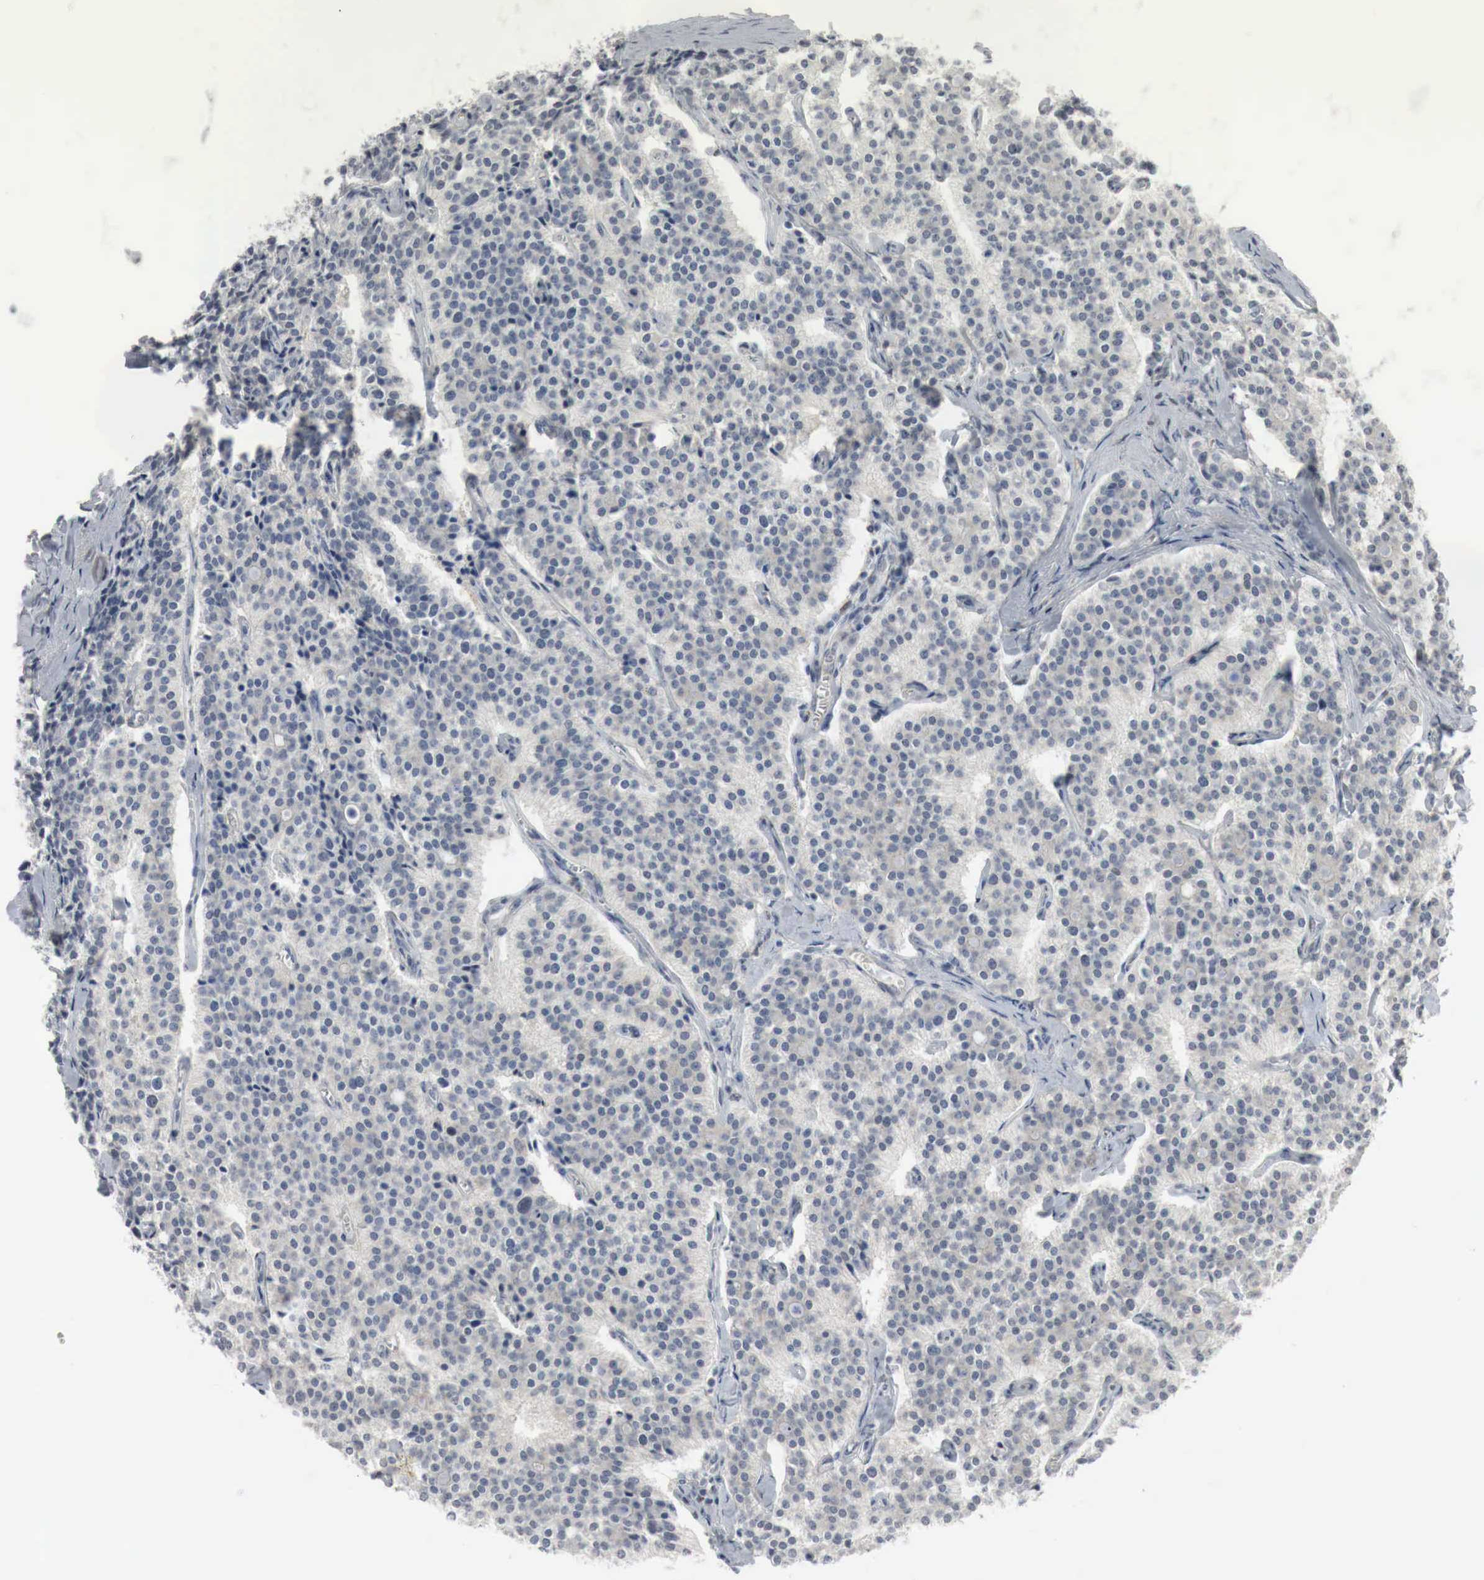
{"staining": {"intensity": "weak", "quantity": "<25%", "location": "cytoplasmic/membranous,nuclear"}, "tissue": "carcinoid", "cell_type": "Tumor cells", "image_type": "cancer", "snomed": [{"axis": "morphology", "description": "Carcinoid, malignant, NOS"}, {"axis": "topography", "description": "Small intestine"}], "caption": "This histopathology image is of carcinoid stained with immunohistochemistry to label a protein in brown with the nuclei are counter-stained blue. There is no expression in tumor cells.", "gene": "MYC", "patient": {"sex": "male", "age": 63}}